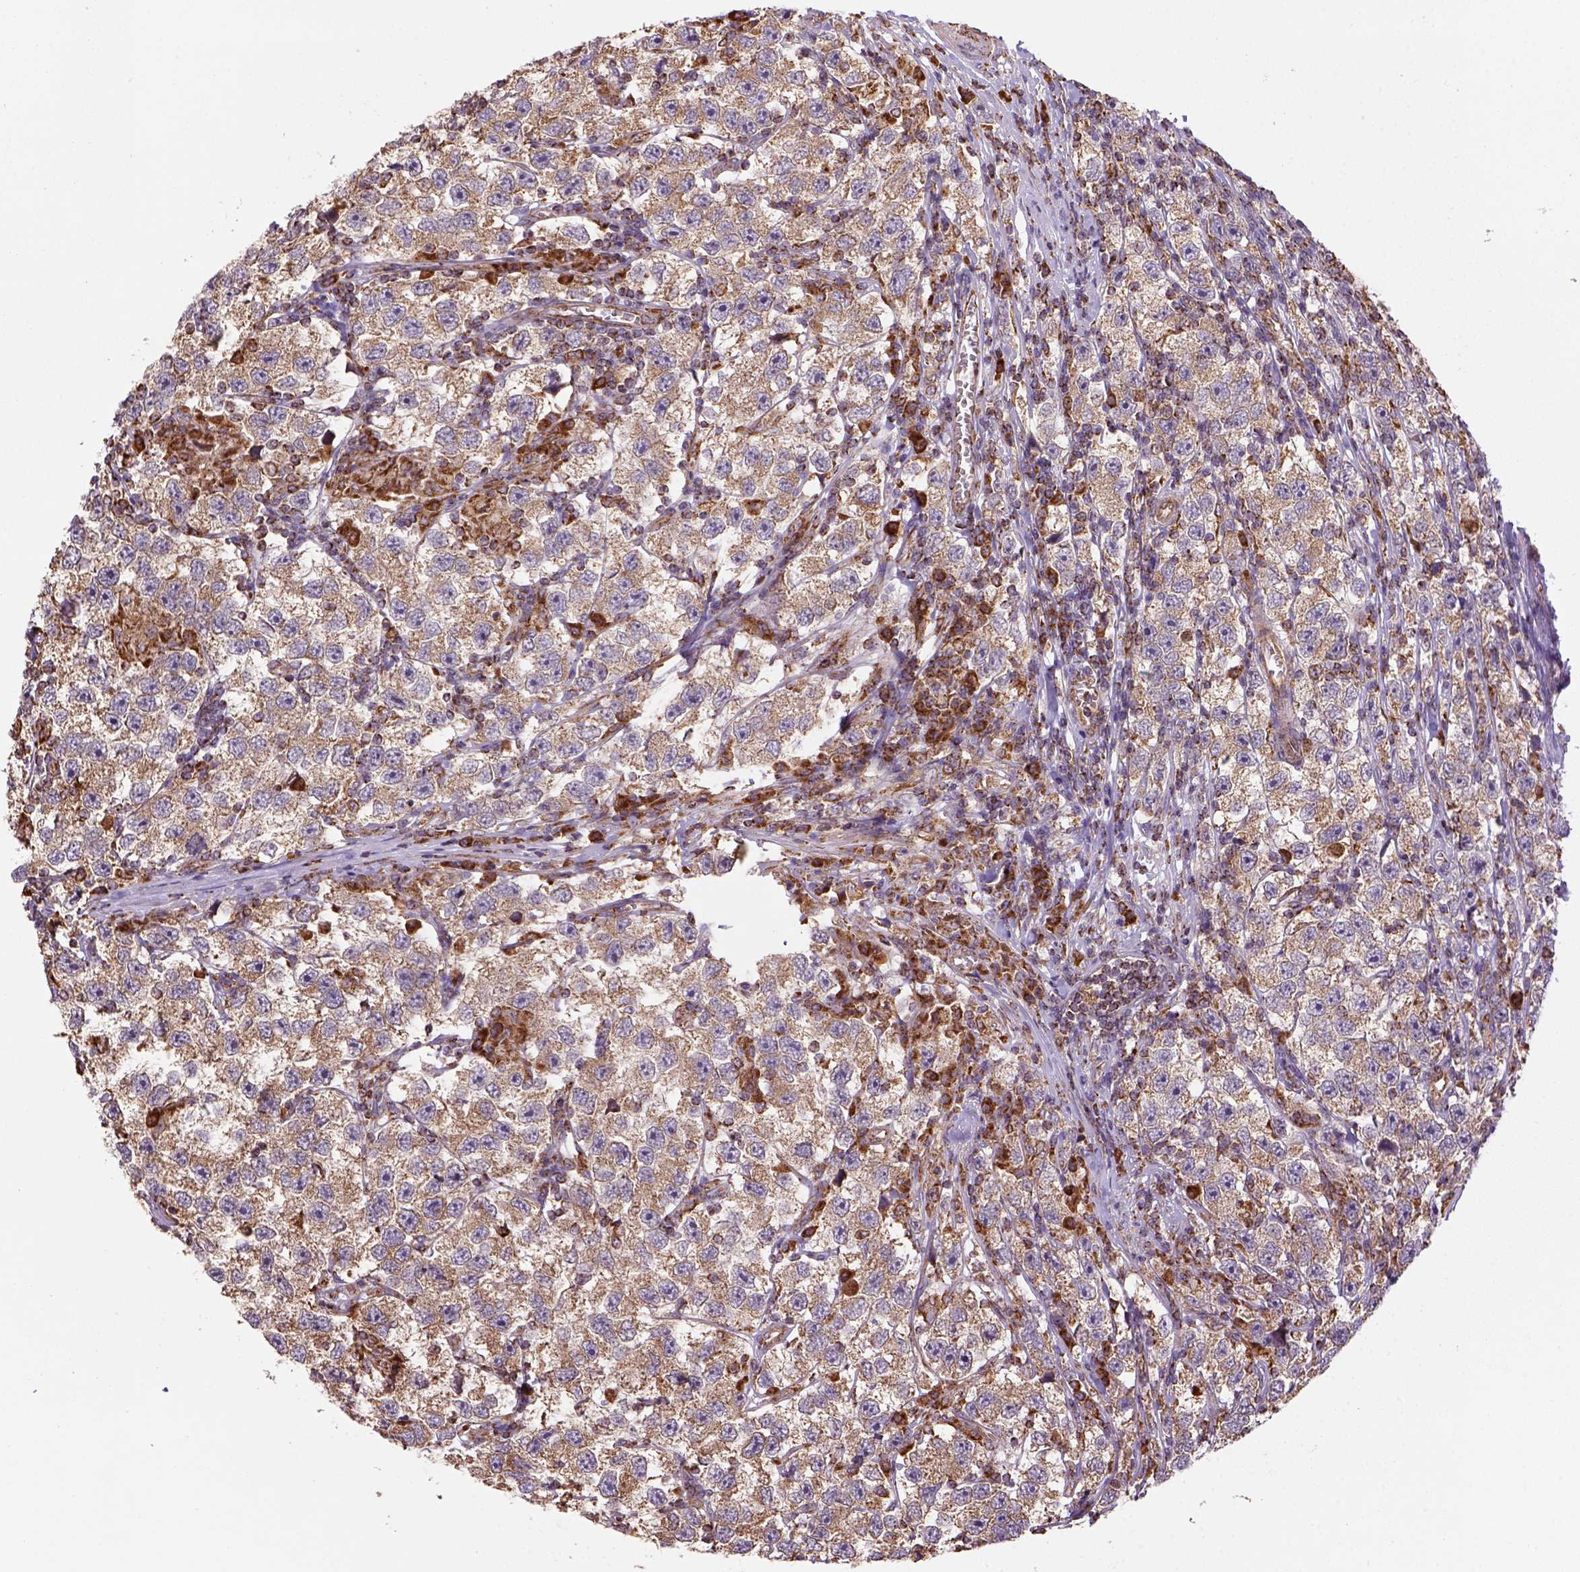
{"staining": {"intensity": "weak", "quantity": ">75%", "location": "cytoplasmic/membranous"}, "tissue": "testis cancer", "cell_type": "Tumor cells", "image_type": "cancer", "snomed": [{"axis": "morphology", "description": "Seminoma, NOS"}, {"axis": "topography", "description": "Testis"}], "caption": "Human testis cancer (seminoma) stained with a brown dye shows weak cytoplasmic/membranous positive staining in approximately >75% of tumor cells.", "gene": "MAPK8IP3", "patient": {"sex": "male", "age": 26}}